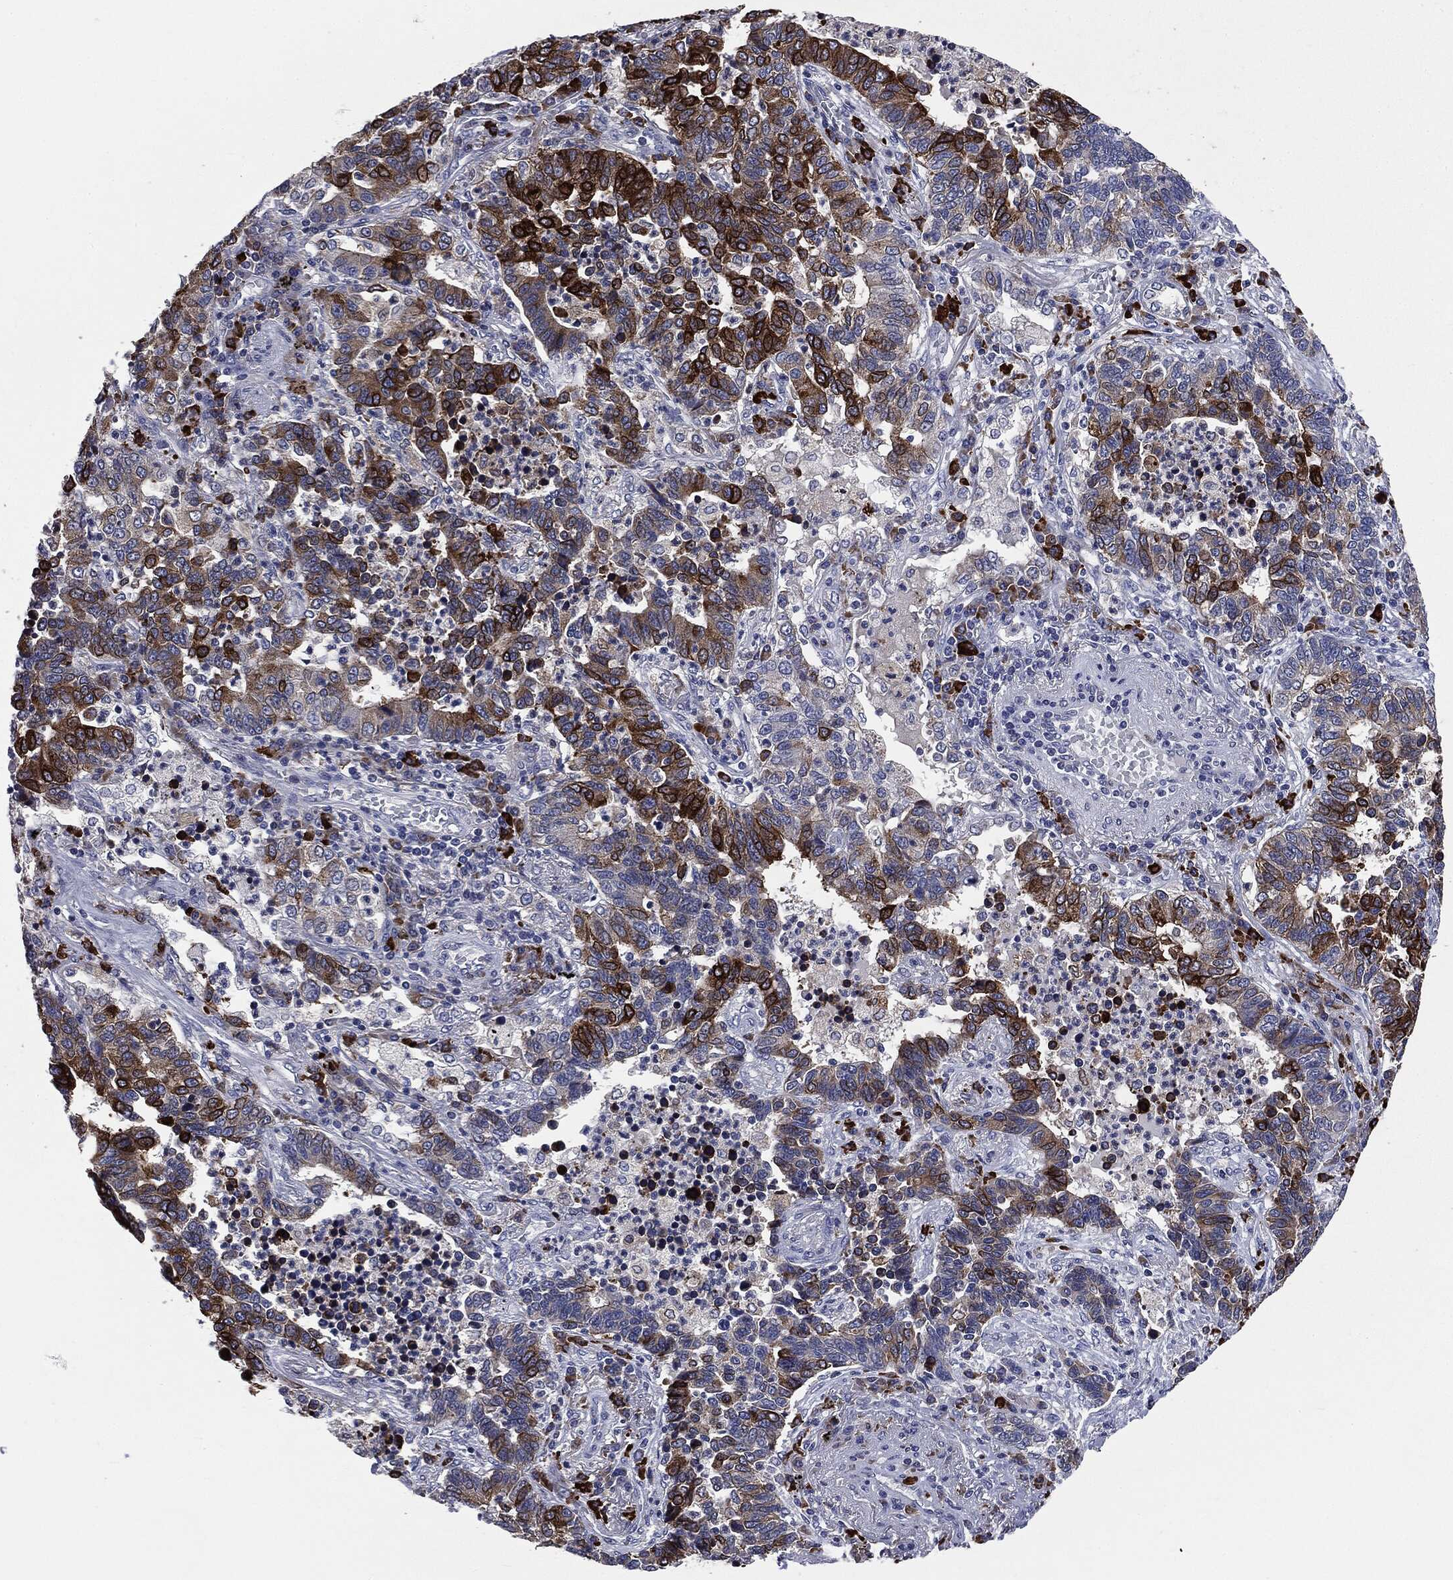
{"staining": {"intensity": "strong", "quantity": "<25%", "location": "cytoplasmic/membranous"}, "tissue": "lung cancer", "cell_type": "Tumor cells", "image_type": "cancer", "snomed": [{"axis": "morphology", "description": "Adenocarcinoma, NOS"}, {"axis": "topography", "description": "Lung"}], "caption": "Immunohistochemical staining of human lung cancer (adenocarcinoma) shows medium levels of strong cytoplasmic/membranous protein staining in approximately <25% of tumor cells. (DAB IHC, brown staining for protein, blue staining for nuclei).", "gene": "PTGS2", "patient": {"sex": "female", "age": 57}}